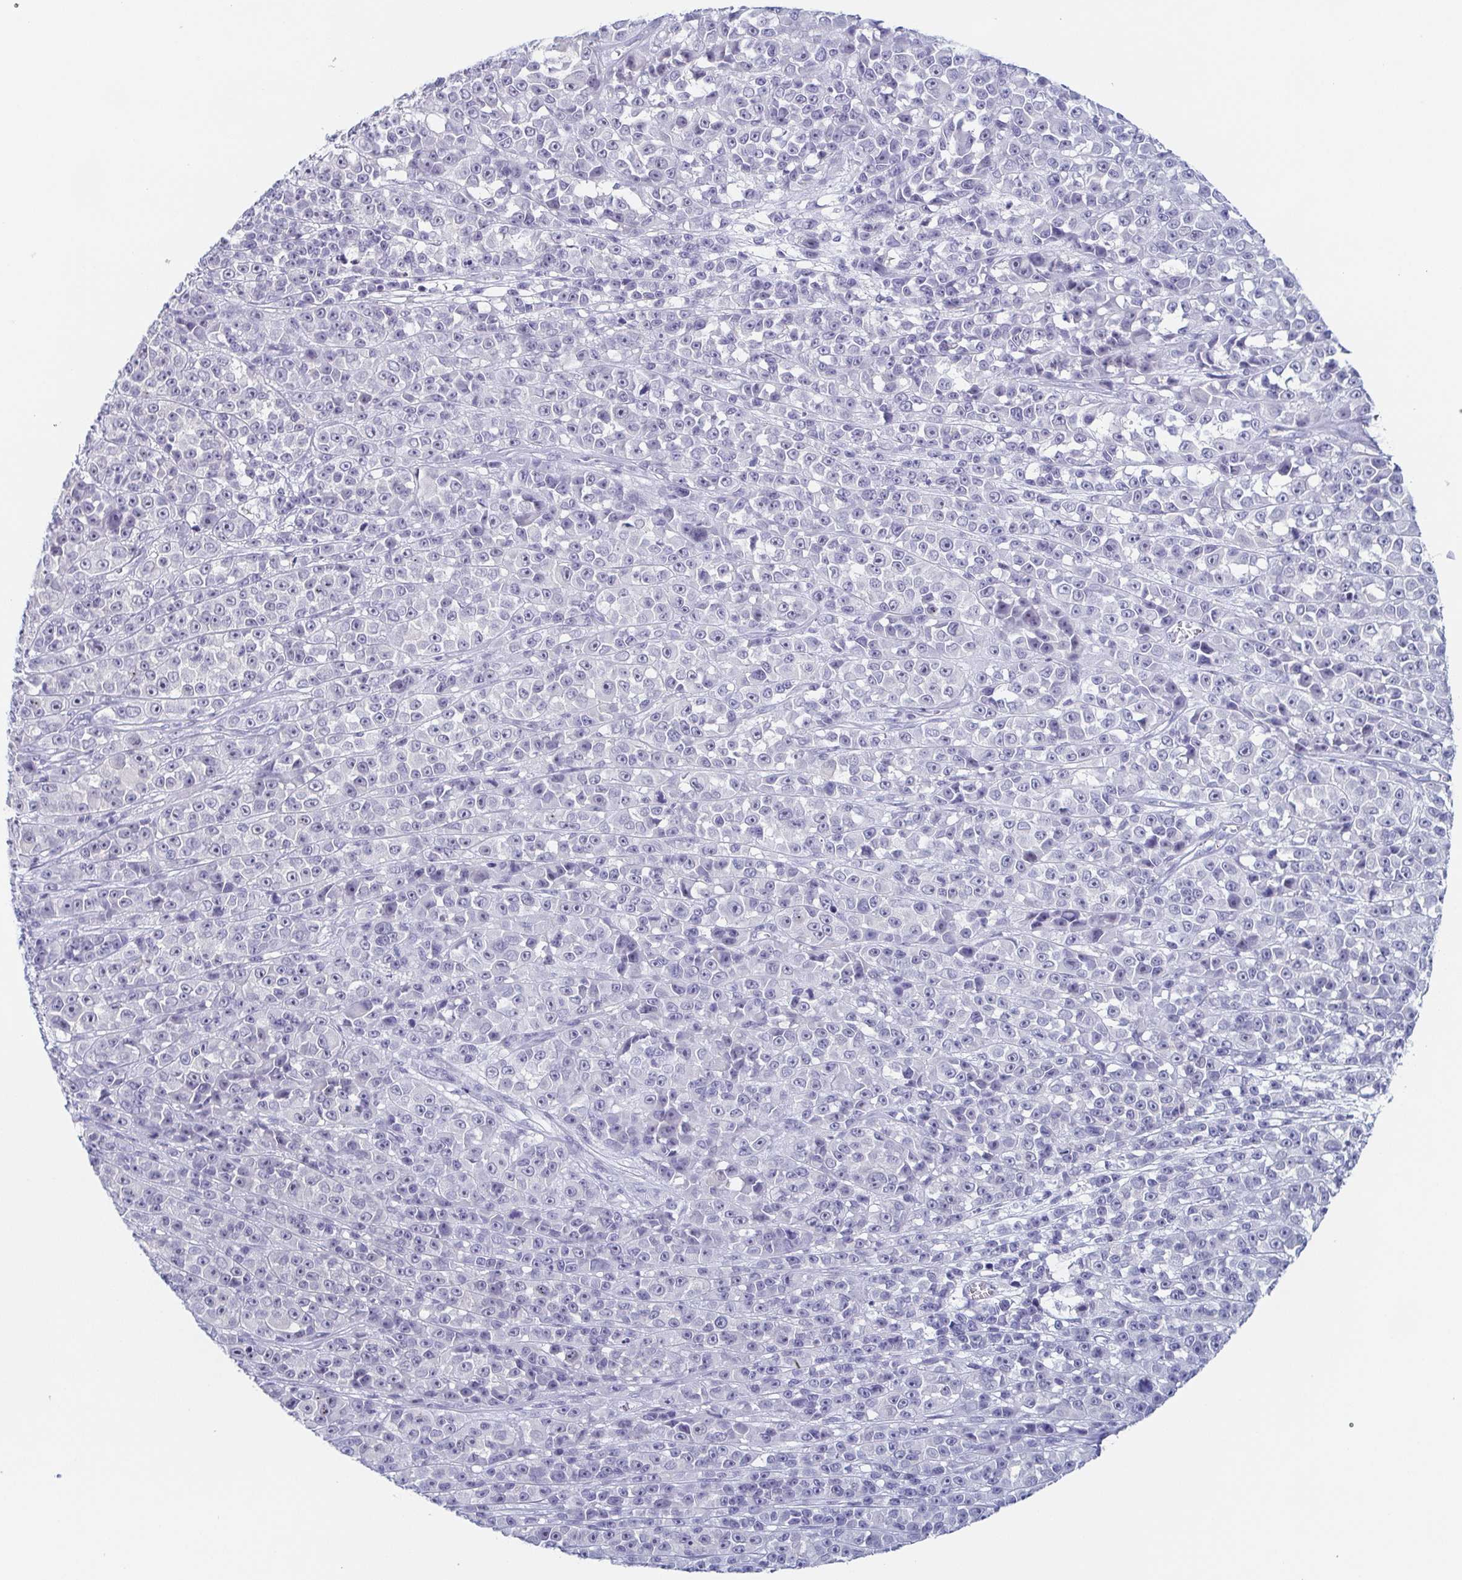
{"staining": {"intensity": "negative", "quantity": "none", "location": "none"}, "tissue": "melanoma", "cell_type": "Tumor cells", "image_type": "cancer", "snomed": [{"axis": "morphology", "description": "Malignant melanoma, NOS"}, {"axis": "topography", "description": "Skin"}, {"axis": "topography", "description": "Skin of back"}], "caption": "Immunohistochemistry (IHC) micrograph of neoplastic tissue: melanoma stained with DAB displays no significant protein positivity in tumor cells.", "gene": "REG4", "patient": {"sex": "male", "age": 91}}